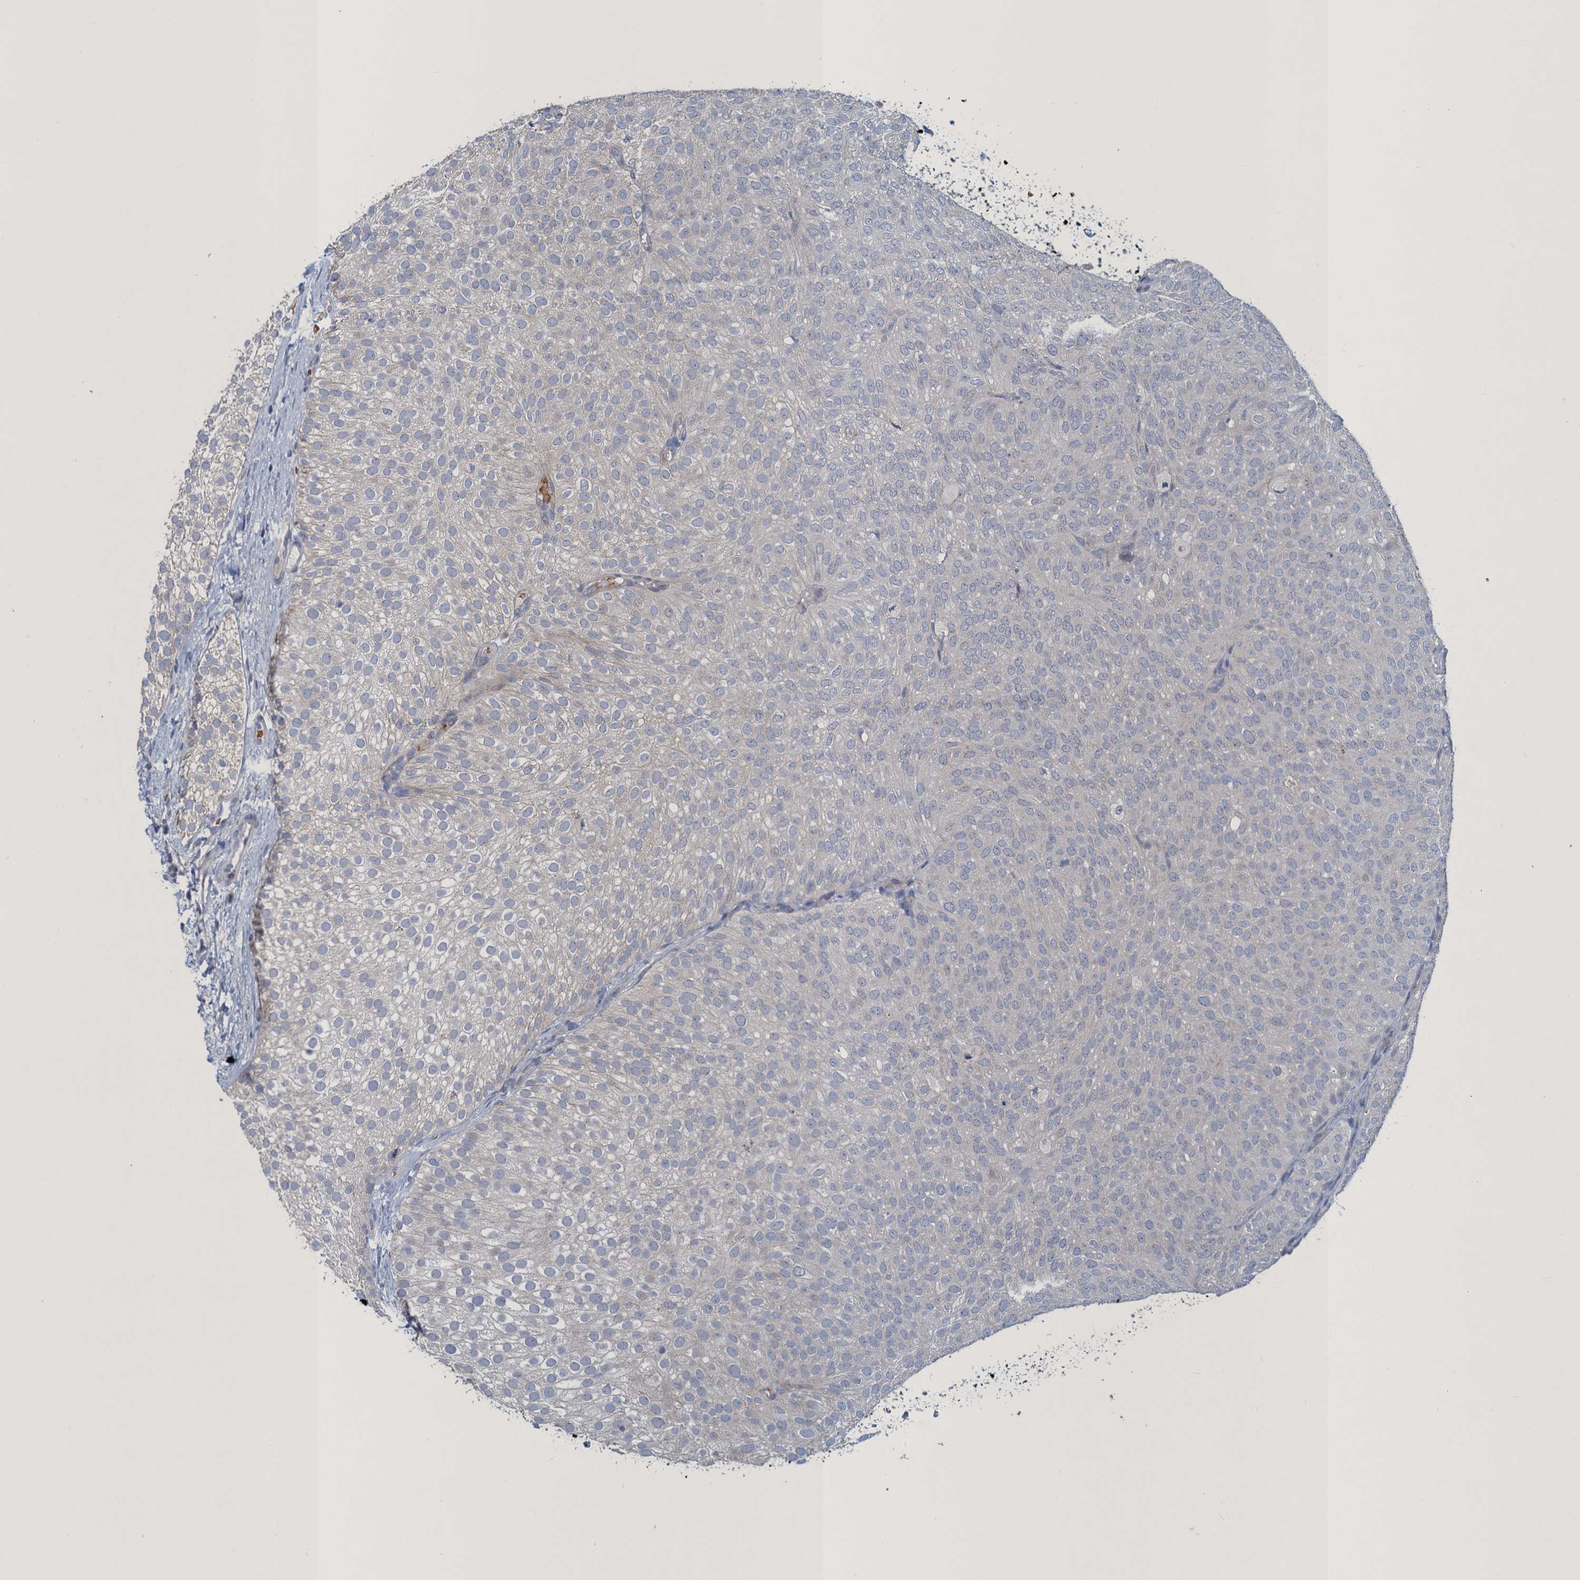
{"staining": {"intensity": "negative", "quantity": "none", "location": "none"}, "tissue": "urothelial cancer", "cell_type": "Tumor cells", "image_type": "cancer", "snomed": [{"axis": "morphology", "description": "Urothelial carcinoma, Low grade"}, {"axis": "topography", "description": "Urinary bladder"}], "caption": "Tumor cells are negative for protein expression in human low-grade urothelial carcinoma.", "gene": "ATOSA", "patient": {"sex": "male", "age": 78}}